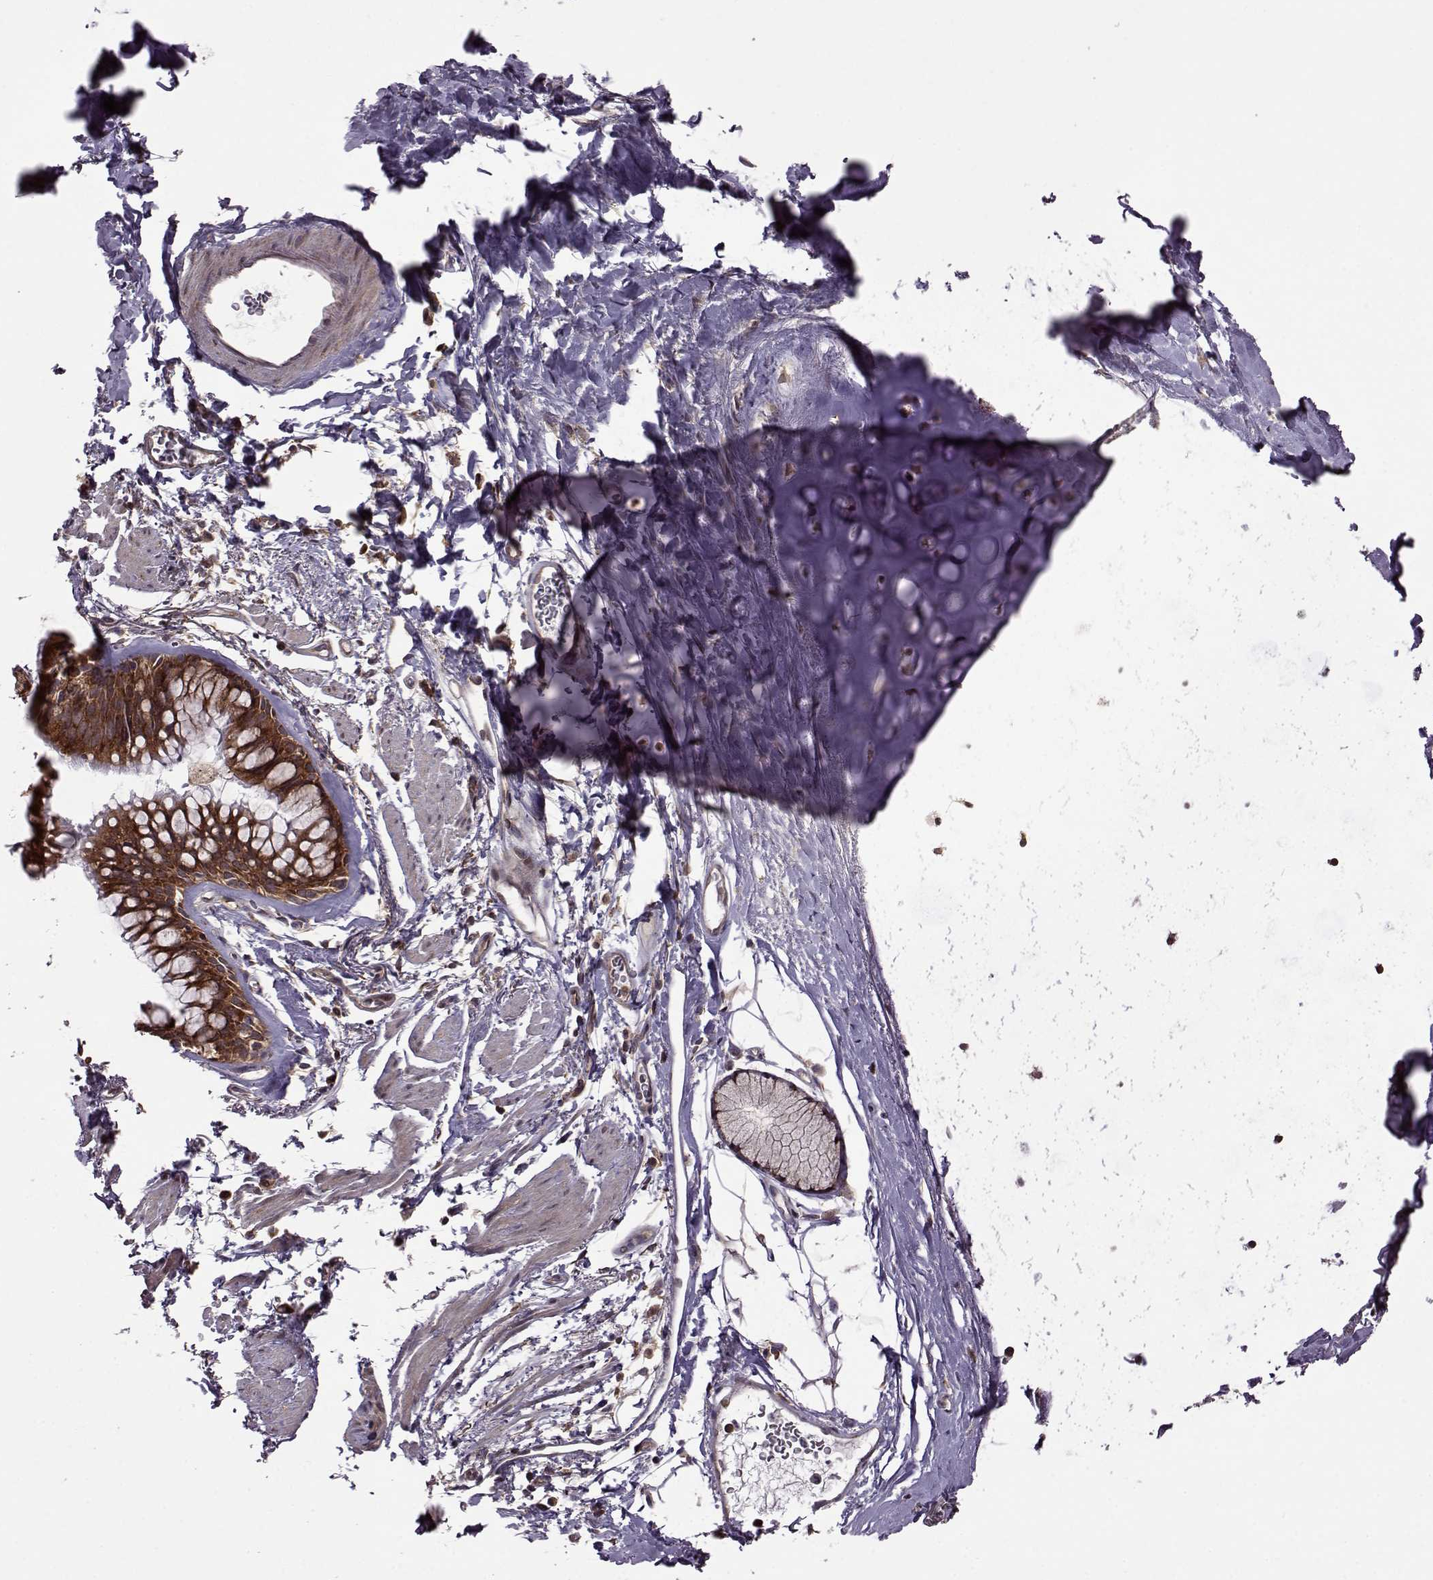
{"staining": {"intensity": "strong", "quantity": ">75%", "location": "cytoplasmic/membranous"}, "tissue": "bronchus", "cell_type": "Respiratory epithelial cells", "image_type": "normal", "snomed": [{"axis": "morphology", "description": "Normal tissue, NOS"}, {"axis": "topography", "description": "Lymph node"}, {"axis": "topography", "description": "Bronchus"}], "caption": "Protein staining of unremarkable bronchus exhibits strong cytoplasmic/membranous positivity in about >75% of respiratory epithelial cells.", "gene": "URI1", "patient": {"sex": "female", "age": 70}}